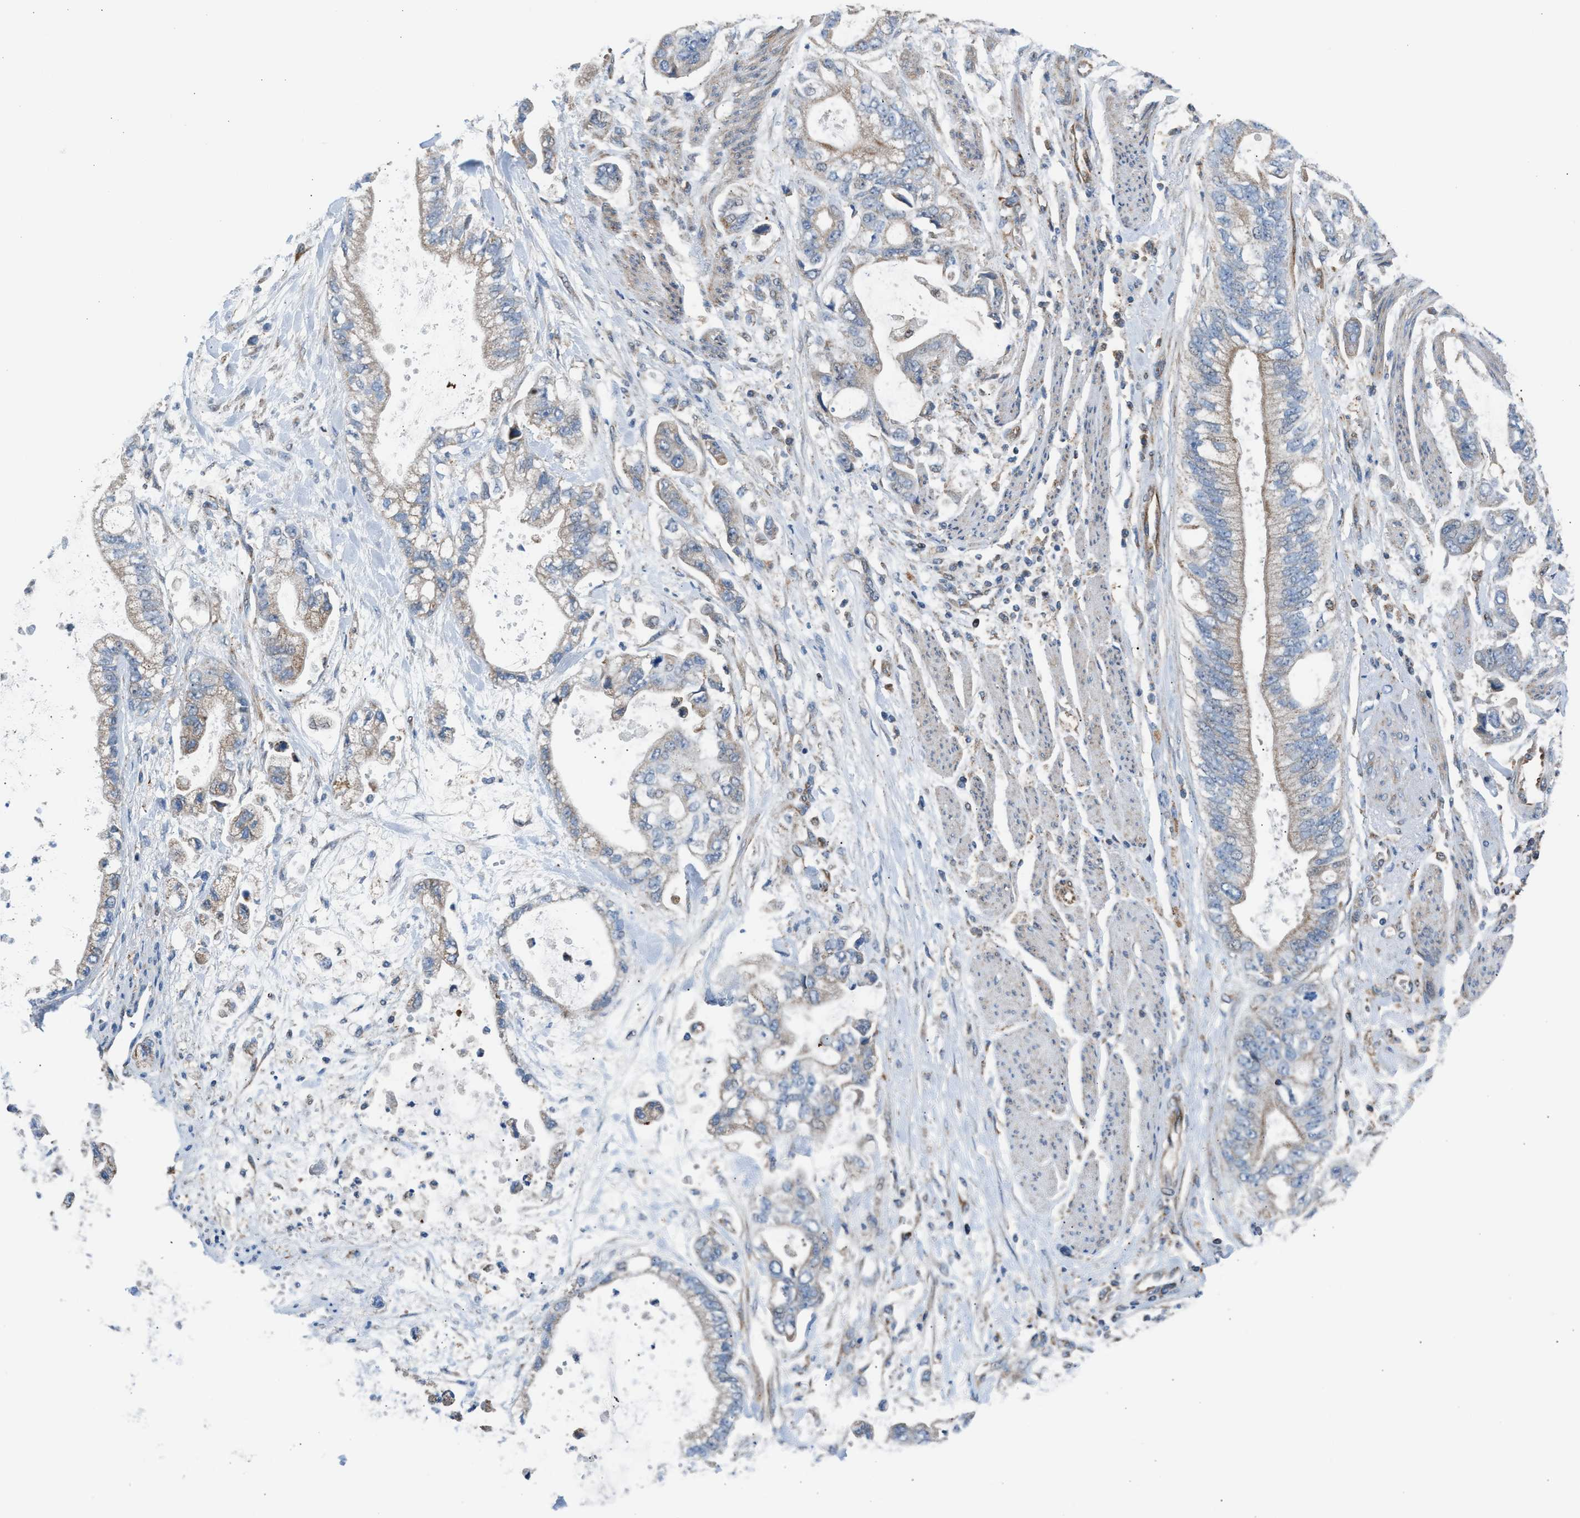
{"staining": {"intensity": "weak", "quantity": "<25%", "location": "cytoplasmic/membranous"}, "tissue": "stomach cancer", "cell_type": "Tumor cells", "image_type": "cancer", "snomed": [{"axis": "morphology", "description": "Normal tissue, NOS"}, {"axis": "morphology", "description": "Adenocarcinoma, NOS"}, {"axis": "topography", "description": "Stomach"}], "caption": "IHC photomicrograph of neoplastic tissue: human stomach adenocarcinoma stained with DAB (3,3'-diaminobenzidine) shows no significant protein positivity in tumor cells.", "gene": "SLC10A3", "patient": {"sex": "male", "age": 62}}